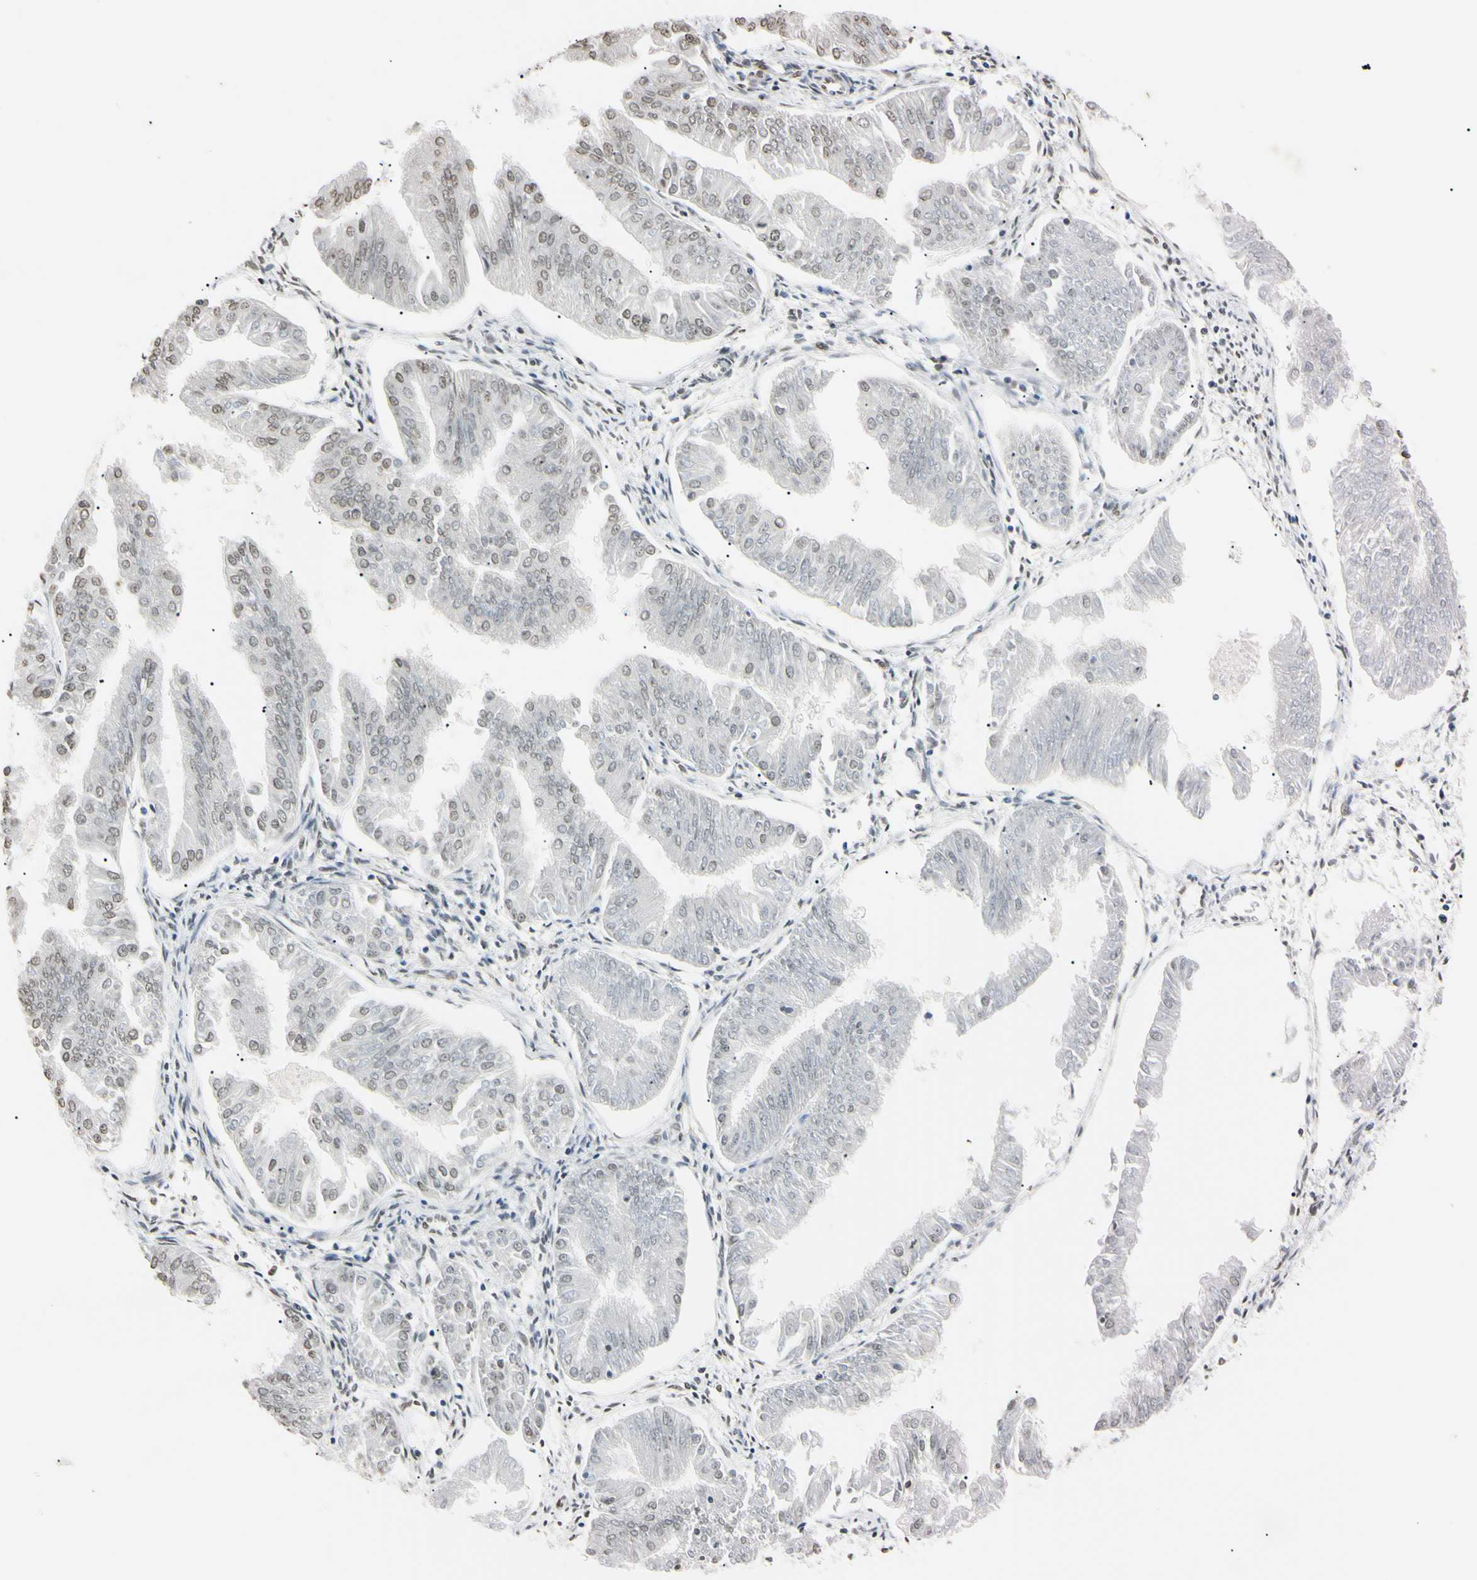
{"staining": {"intensity": "weak", "quantity": "<25%", "location": "nuclear"}, "tissue": "endometrial cancer", "cell_type": "Tumor cells", "image_type": "cancer", "snomed": [{"axis": "morphology", "description": "Adenocarcinoma, NOS"}, {"axis": "topography", "description": "Endometrium"}], "caption": "The IHC image has no significant expression in tumor cells of endometrial adenocarcinoma tissue. Nuclei are stained in blue.", "gene": "CDC45", "patient": {"sex": "female", "age": 53}}